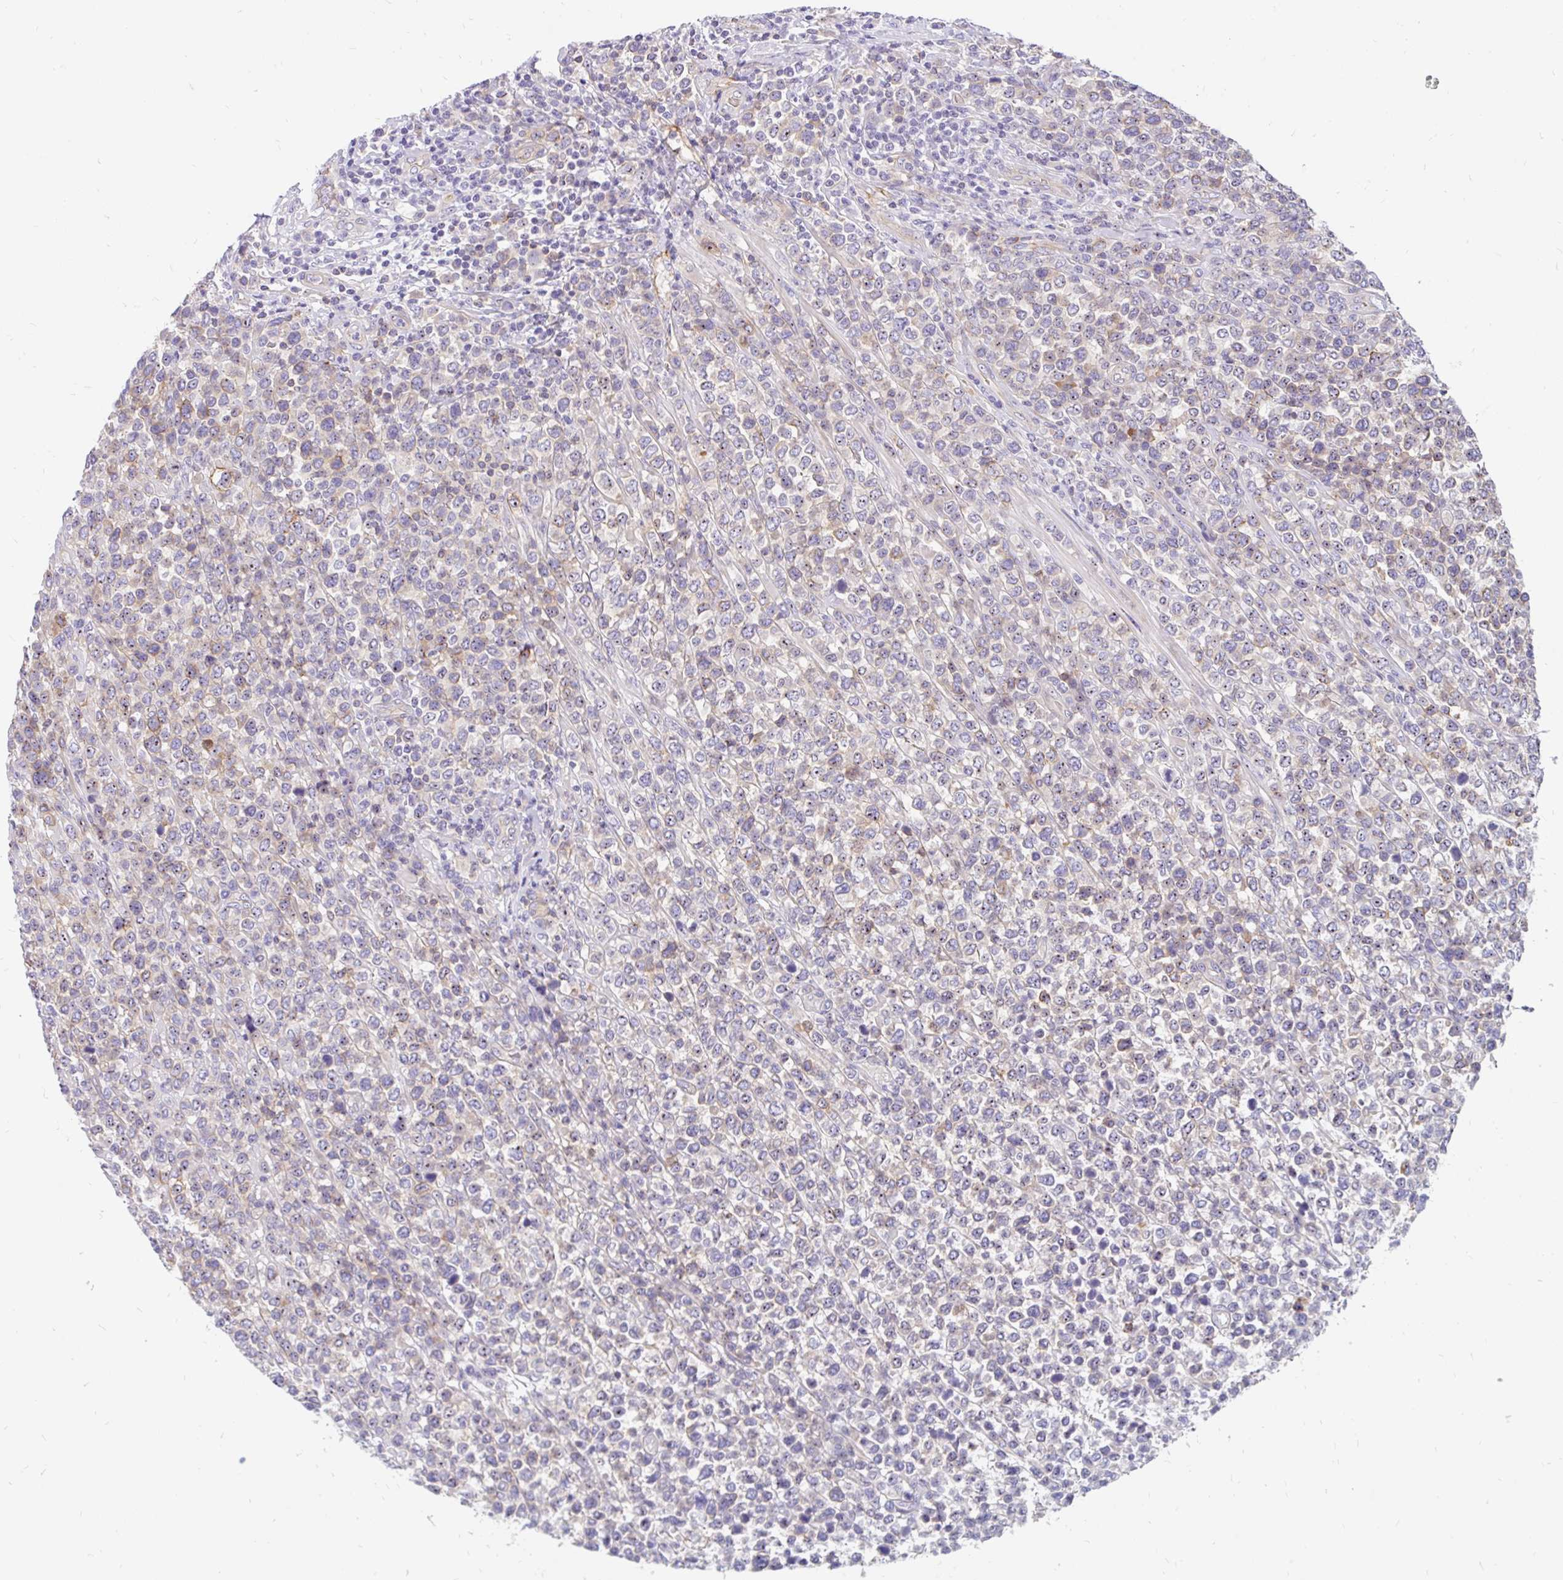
{"staining": {"intensity": "weak", "quantity": "25%-75%", "location": "cytoplasmic/membranous,nuclear"}, "tissue": "lymphoma", "cell_type": "Tumor cells", "image_type": "cancer", "snomed": [{"axis": "morphology", "description": "Malignant lymphoma, non-Hodgkin's type, High grade"}, {"axis": "topography", "description": "Soft tissue"}], "caption": "DAB immunohistochemical staining of human lymphoma displays weak cytoplasmic/membranous and nuclear protein expression in approximately 25%-75% of tumor cells.", "gene": "LRRC26", "patient": {"sex": "female", "age": 56}}